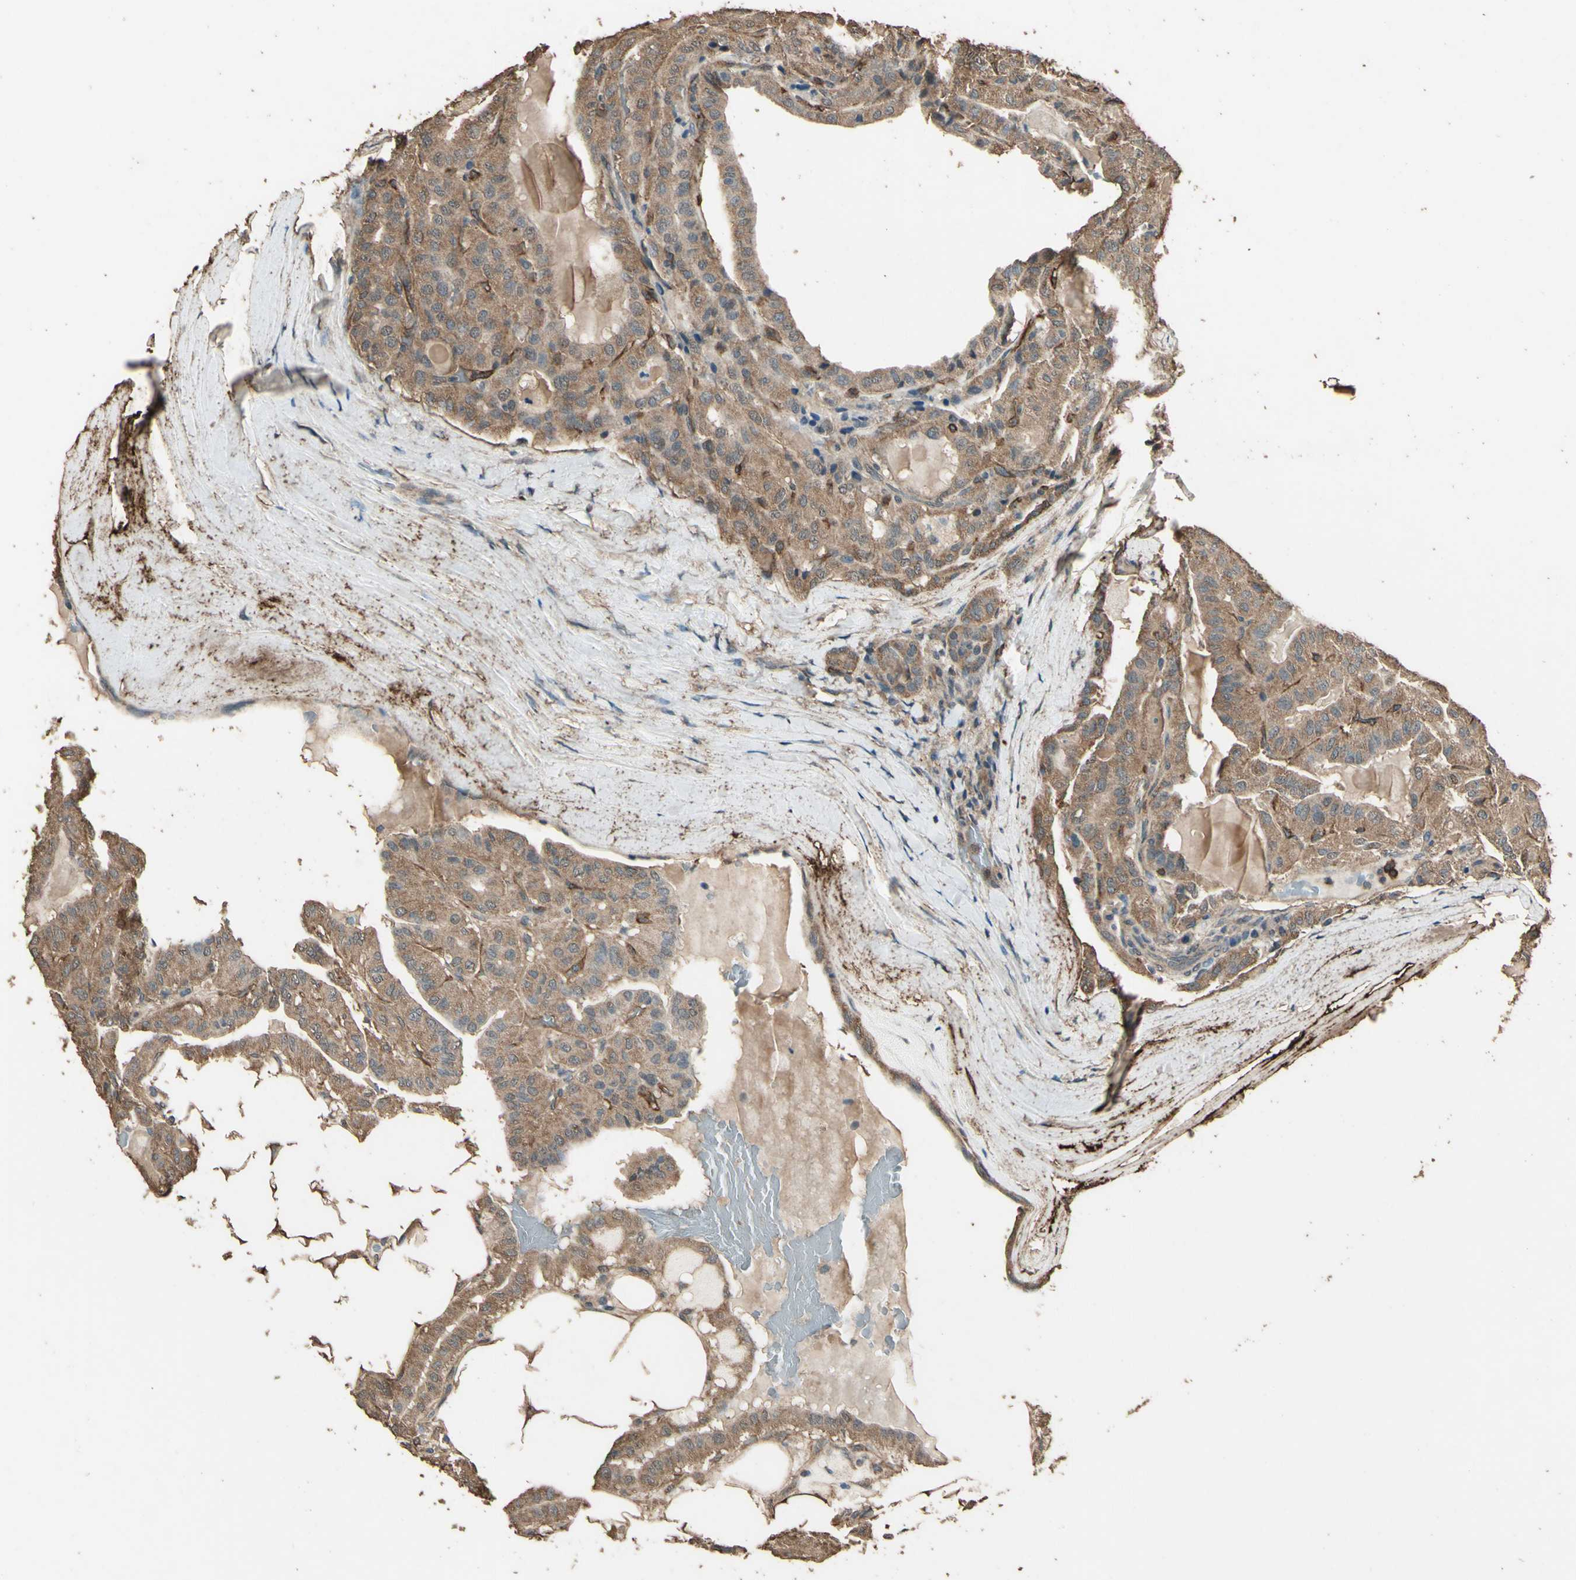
{"staining": {"intensity": "moderate", "quantity": ">75%", "location": "cytoplasmic/membranous"}, "tissue": "thyroid cancer", "cell_type": "Tumor cells", "image_type": "cancer", "snomed": [{"axis": "morphology", "description": "Papillary adenocarcinoma, NOS"}, {"axis": "topography", "description": "Thyroid gland"}], "caption": "This is an image of immunohistochemistry (IHC) staining of thyroid papillary adenocarcinoma, which shows moderate staining in the cytoplasmic/membranous of tumor cells.", "gene": "TSPO", "patient": {"sex": "male", "age": 77}}